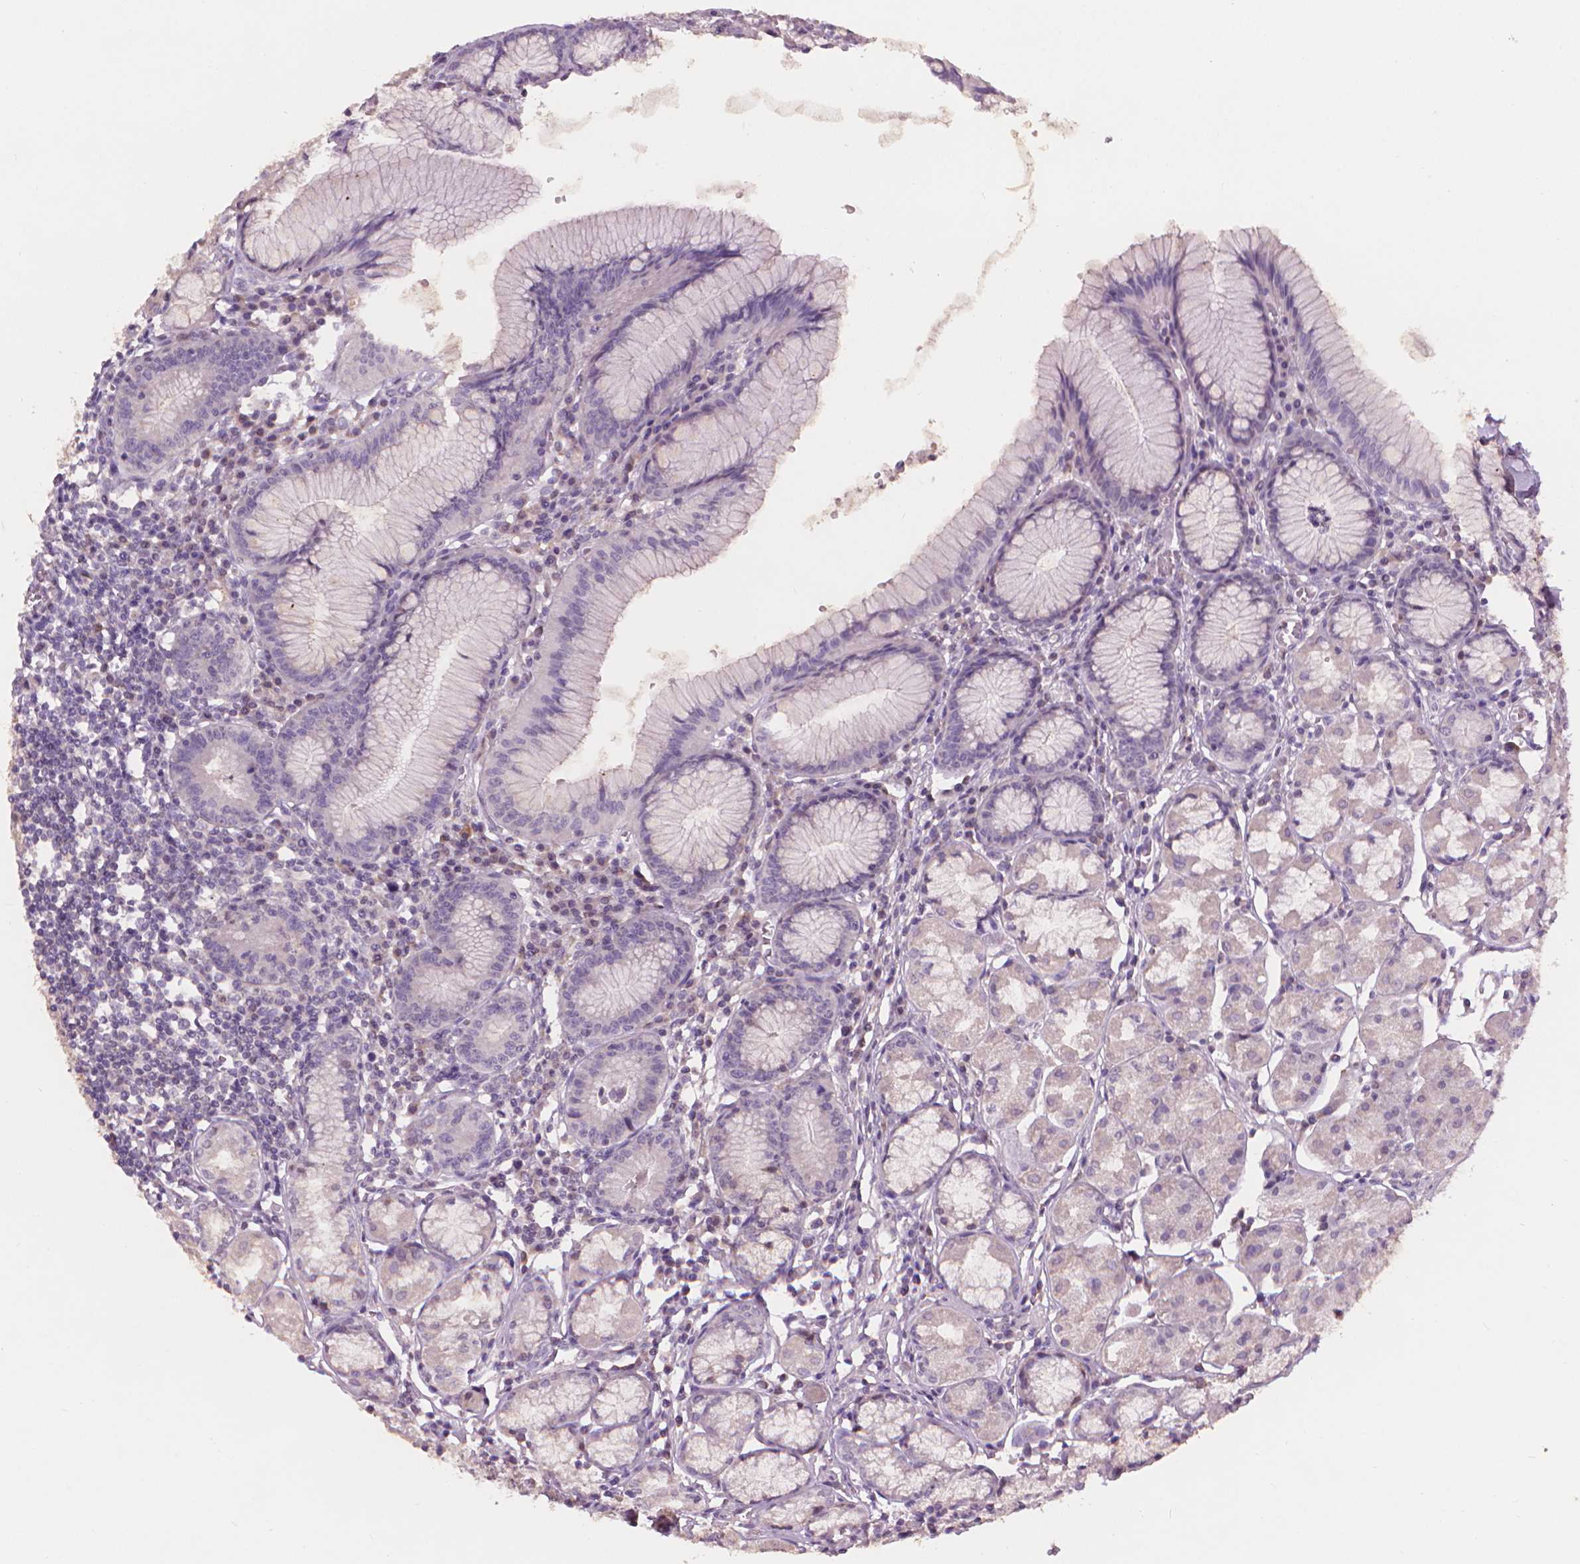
{"staining": {"intensity": "negative", "quantity": "none", "location": "none"}, "tissue": "stomach", "cell_type": "Glandular cells", "image_type": "normal", "snomed": [{"axis": "morphology", "description": "Normal tissue, NOS"}, {"axis": "topography", "description": "Stomach"}], "caption": "DAB (3,3'-diaminobenzidine) immunohistochemical staining of normal human stomach exhibits no significant staining in glandular cells.", "gene": "ENO2", "patient": {"sex": "male", "age": 55}}